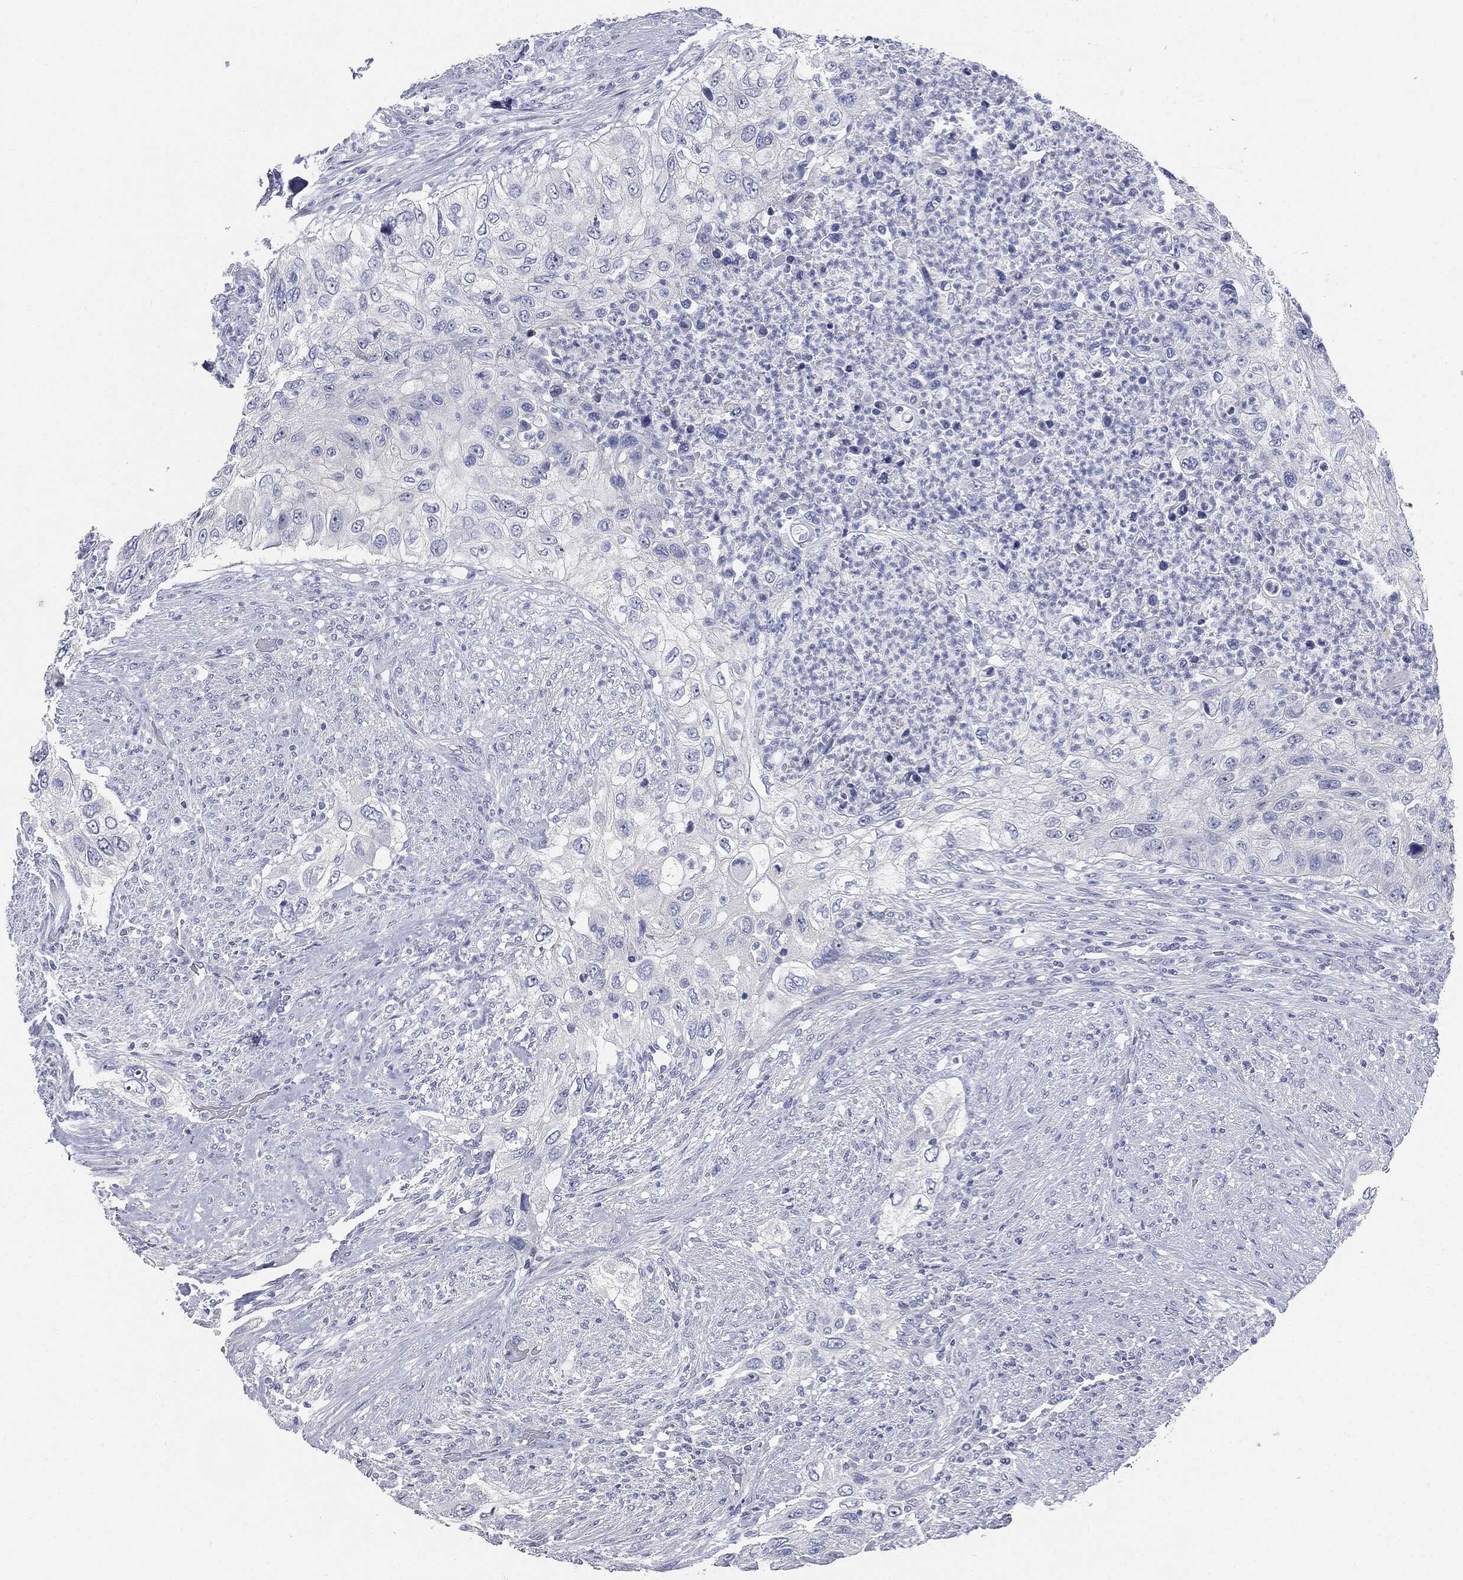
{"staining": {"intensity": "negative", "quantity": "none", "location": "none"}, "tissue": "urothelial cancer", "cell_type": "Tumor cells", "image_type": "cancer", "snomed": [{"axis": "morphology", "description": "Urothelial carcinoma, High grade"}, {"axis": "topography", "description": "Urinary bladder"}], "caption": "Photomicrograph shows no protein positivity in tumor cells of urothelial carcinoma (high-grade) tissue.", "gene": "CUZD1", "patient": {"sex": "female", "age": 60}}